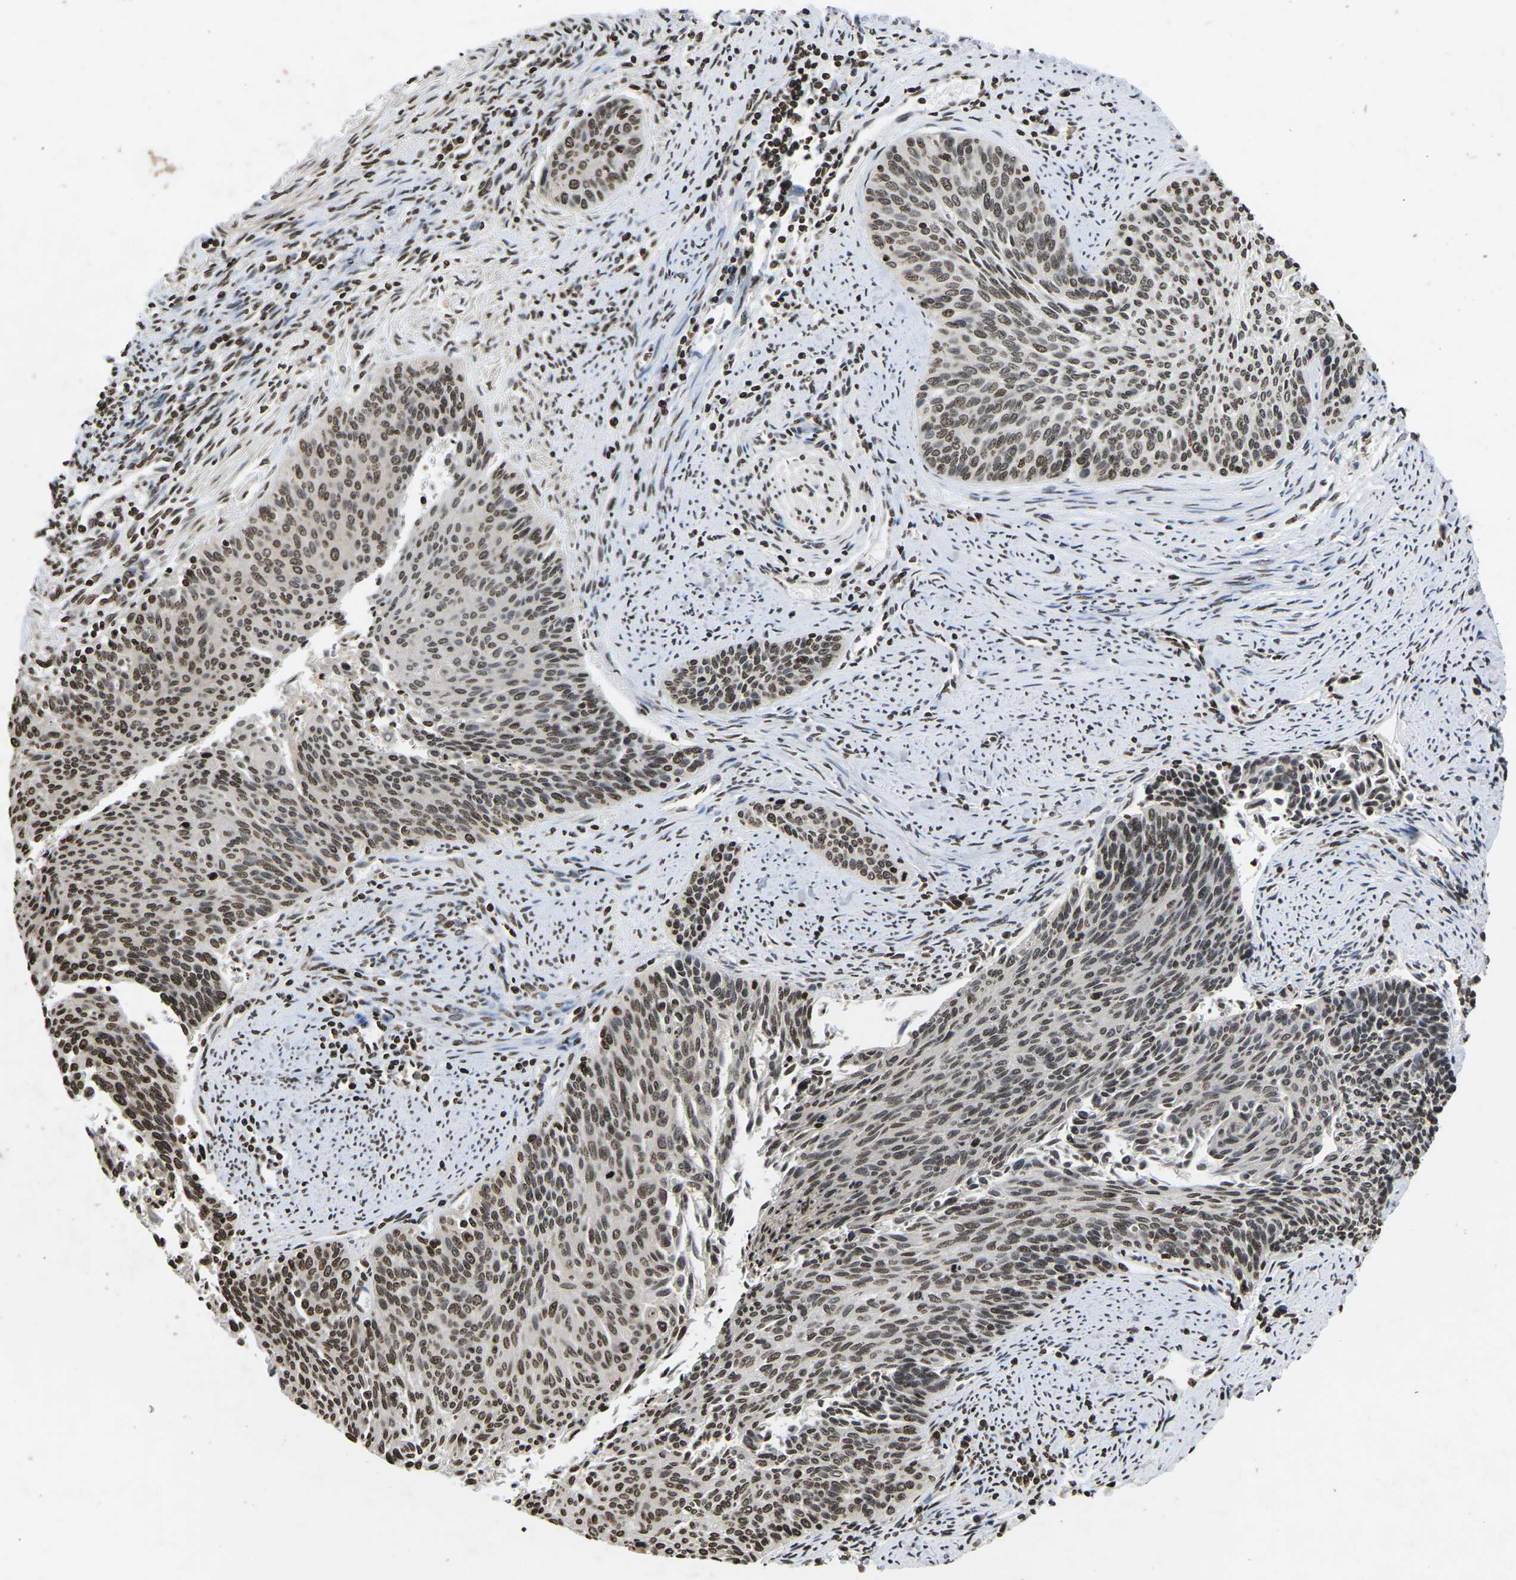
{"staining": {"intensity": "moderate", "quantity": ">75%", "location": "nuclear"}, "tissue": "cervical cancer", "cell_type": "Tumor cells", "image_type": "cancer", "snomed": [{"axis": "morphology", "description": "Squamous cell carcinoma, NOS"}, {"axis": "topography", "description": "Cervix"}], "caption": "This image reveals cervical cancer stained with IHC to label a protein in brown. The nuclear of tumor cells show moderate positivity for the protein. Nuclei are counter-stained blue.", "gene": "EMSY", "patient": {"sex": "female", "age": 55}}